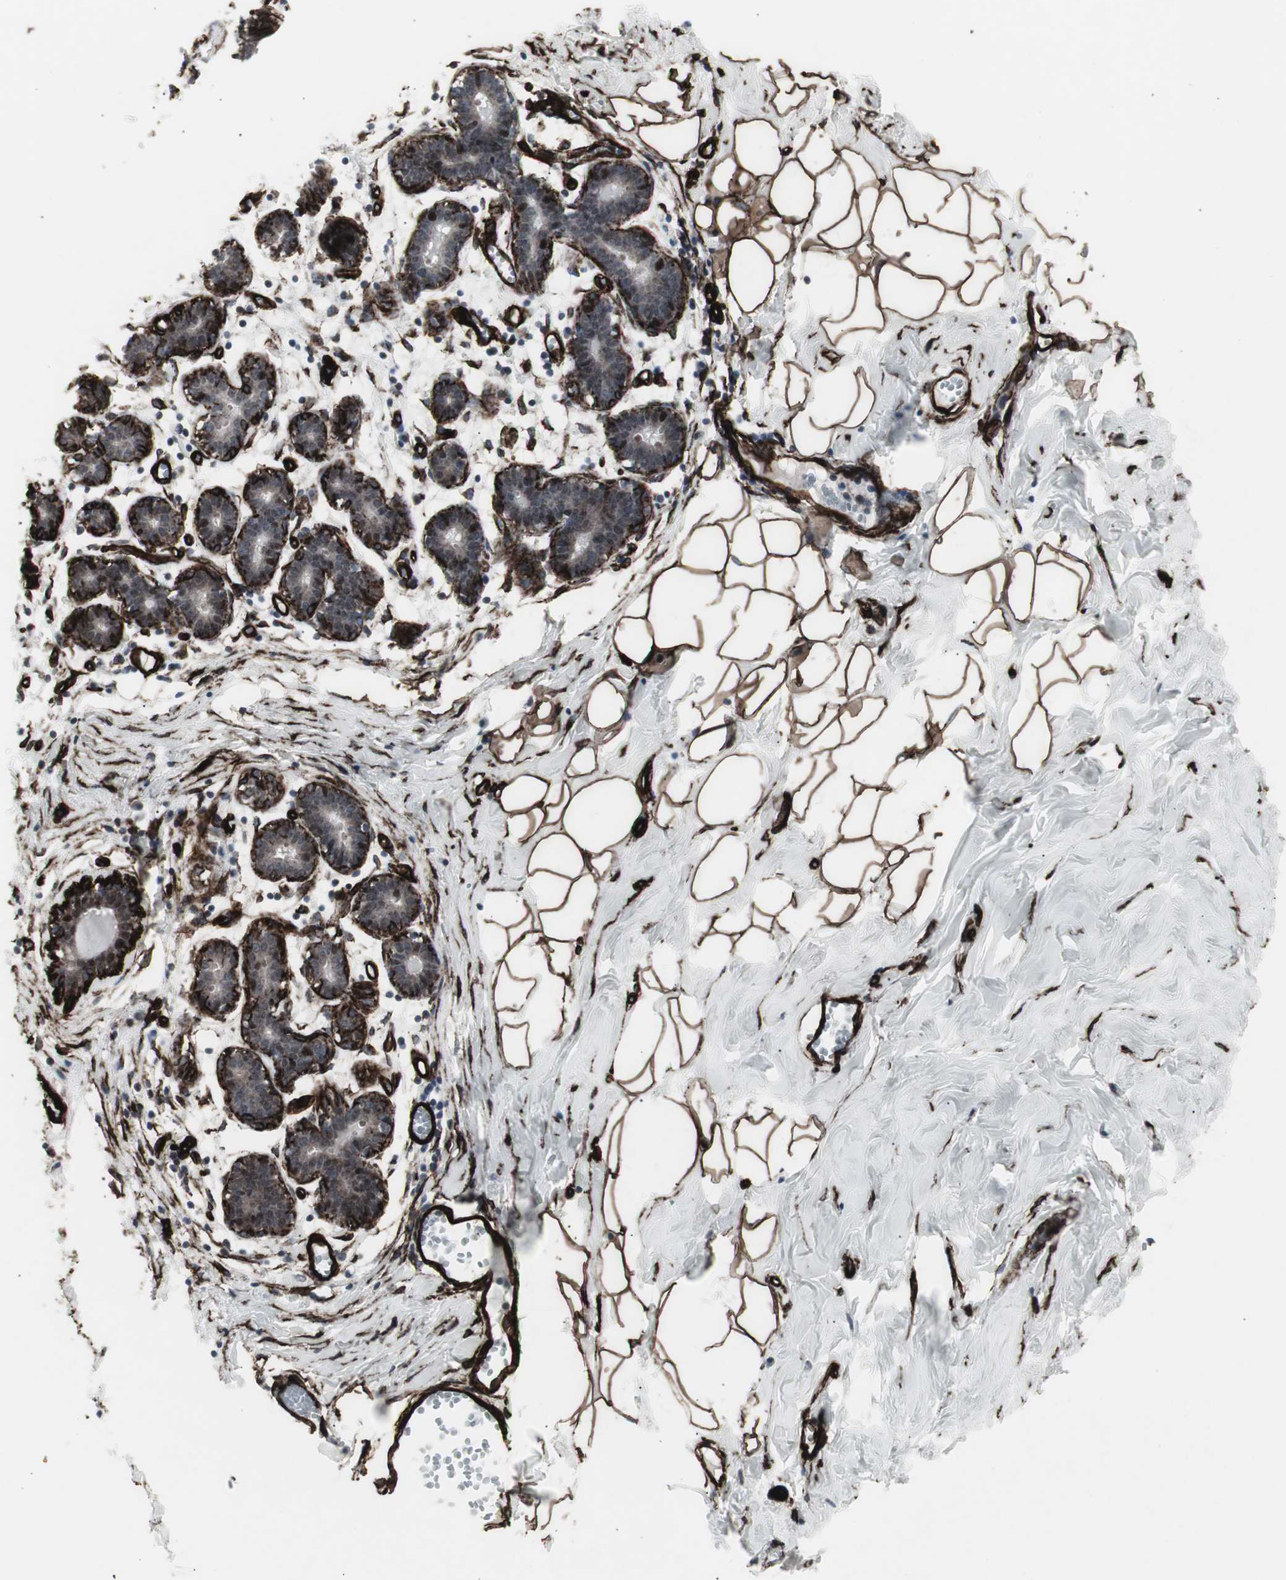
{"staining": {"intensity": "strong", "quantity": ">75%", "location": "cytoplasmic/membranous"}, "tissue": "breast", "cell_type": "Adipocytes", "image_type": "normal", "snomed": [{"axis": "morphology", "description": "Normal tissue, NOS"}, {"axis": "topography", "description": "Breast"}], "caption": "A histopathology image showing strong cytoplasmic/membranous staining in approximately >75% of adipocytes in normal breast, as visualized by brown immunohistochemical staining.", "gene": "PDGFA", "patient": {"sex": "female", "age": 27}}